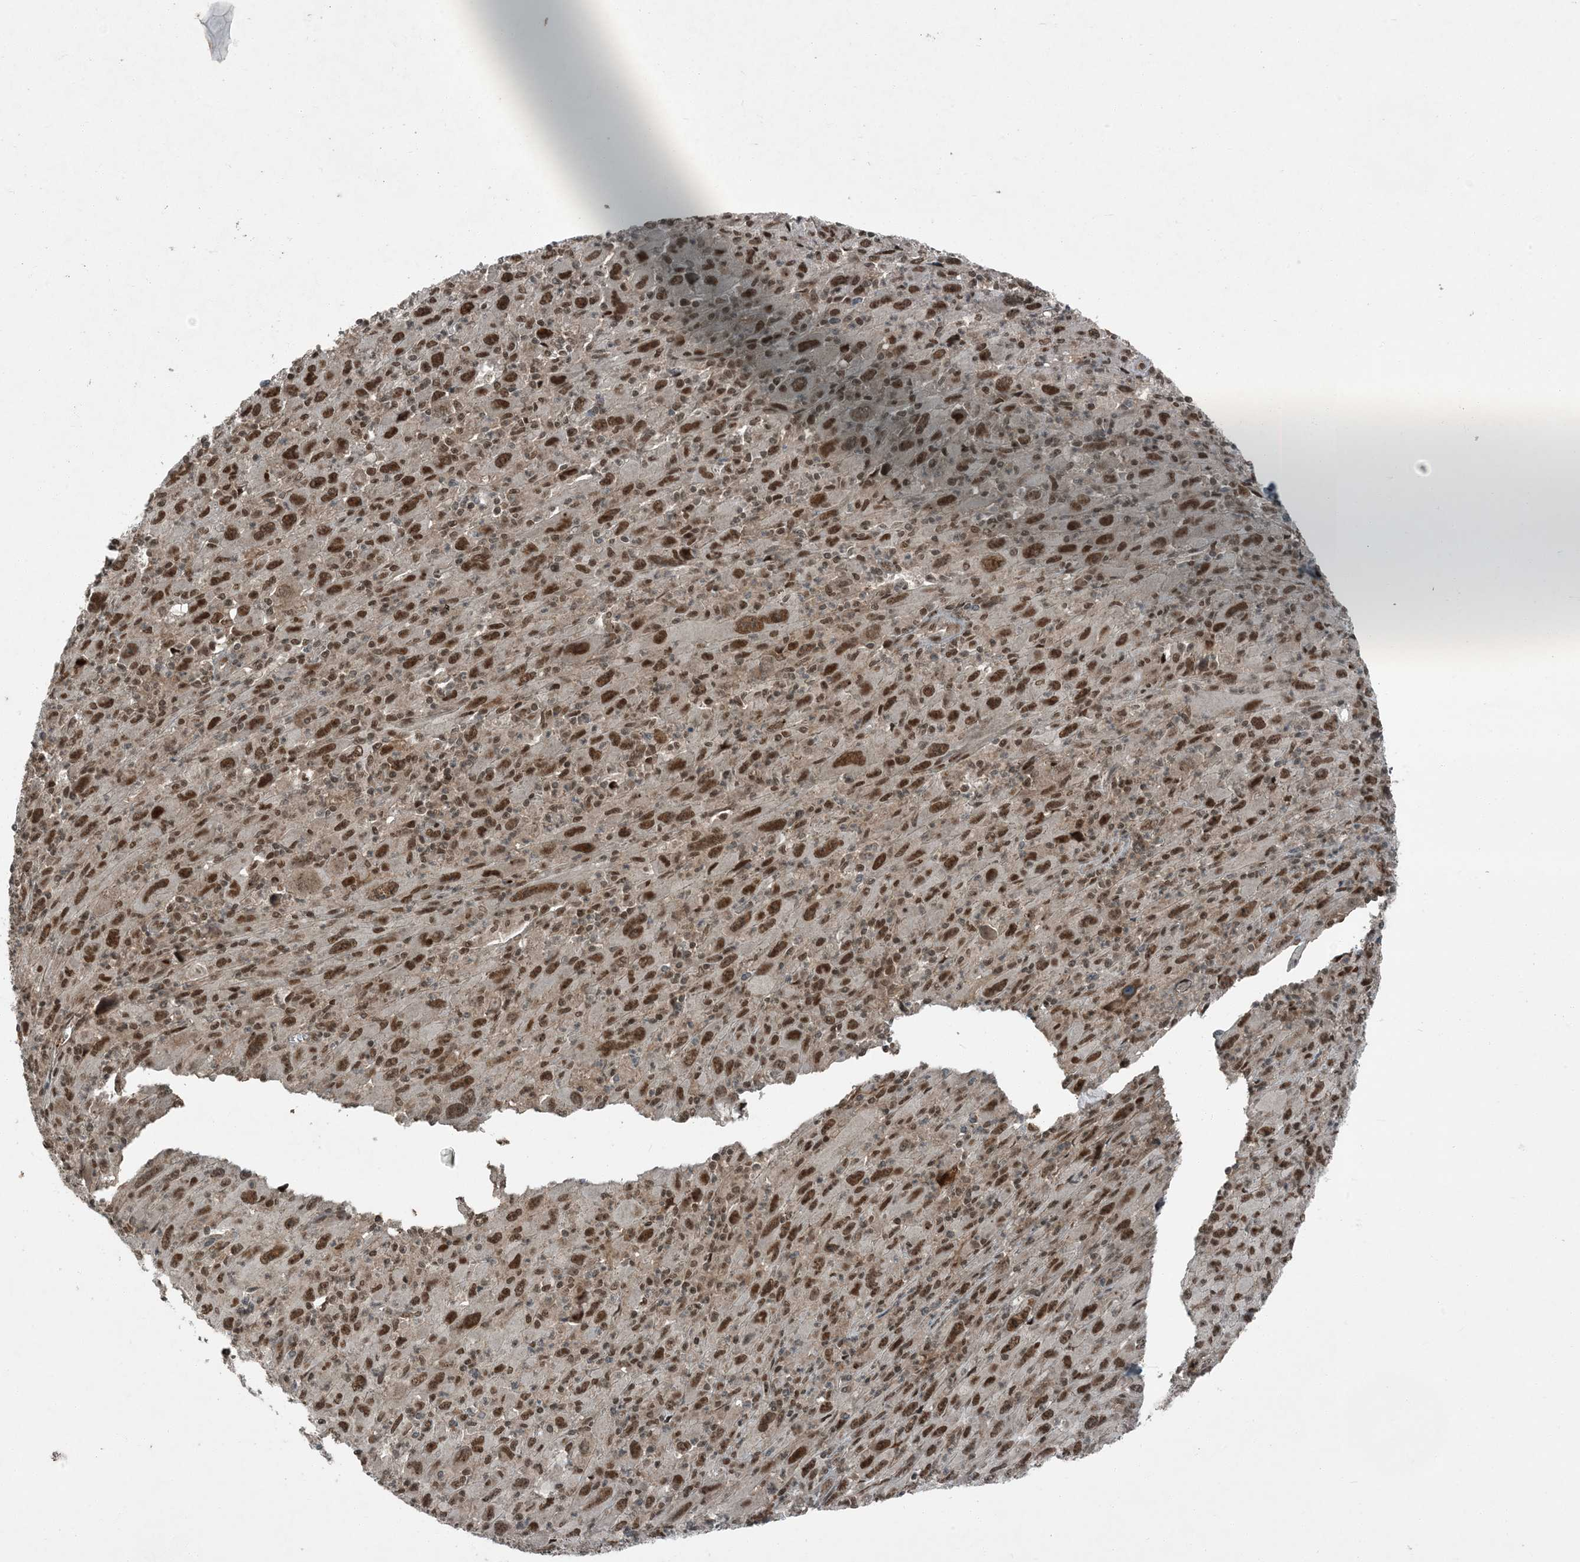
{"staining": {"intensity": "moderate", "quantity": ">75%", "location": "nuclear"}, "tissue": "melanoma", "cell_type": "Tumor cells", "image_type": "cancer", "snomed": [{"axis": "morphology", "description": "Malignant melanoma, Metastatic site"}, {"axis": "topography", "description": "Skin"}], "caption": "Immunohistochemistry (DAB (3,3'-diaminobenzidine)) staining of malignant melanoma (metastatic site) demonstrates moderate nuclear protein staining in about >75% of tumor cells. (DAB (3,3'-diaminobenzidine) IHC with brightfield microscopy, high magnification).", "gene": "TRAPPC12", "patient": {"sex": "female", "age": 56}}